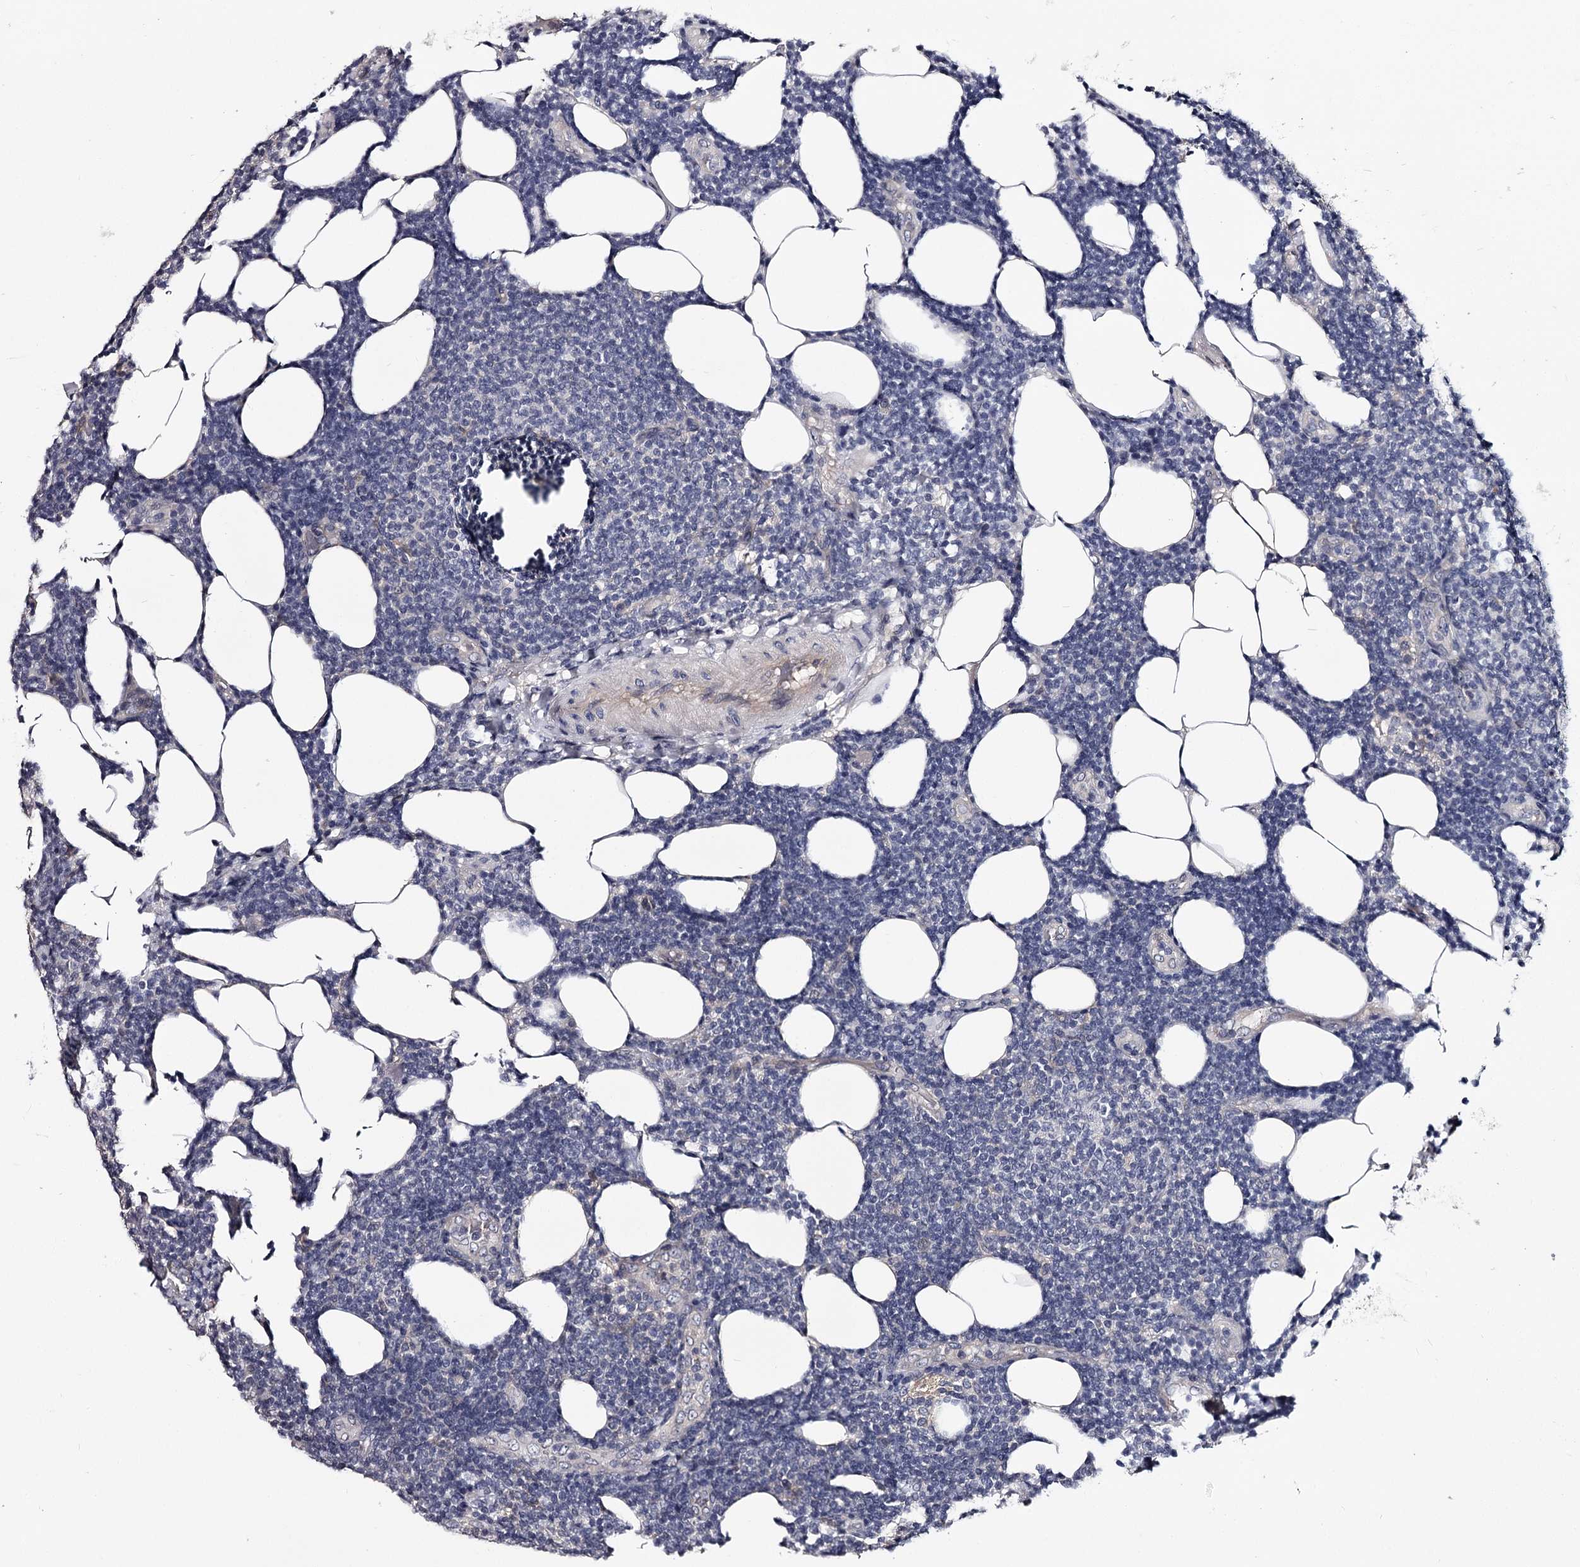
{"staining": {"intensity": "negative", "quantity": "none", "location": "none"}, "tissue": "lymphoma", "cell_type": "Tumor cells", "image_type": "cancer", "snomed": [{"axis": "morphology", "description": "Malignant lymphoma, non-Hodgkin's type, Low grade"}, {"axis": "topography", "description": "Lymph node"}], "caption": "Immunohistochemistry (IHC) of human low-grade malignant lymphoma, non-Hodgkin's type displays no positivity in tumor cells. Brightfield microscopy of IHC stained with DAB (brown) and hematoxylin (blue), captured at high magnification.", "gene": "GSTO1", "patient": {"sex": "male", "age": 66}}